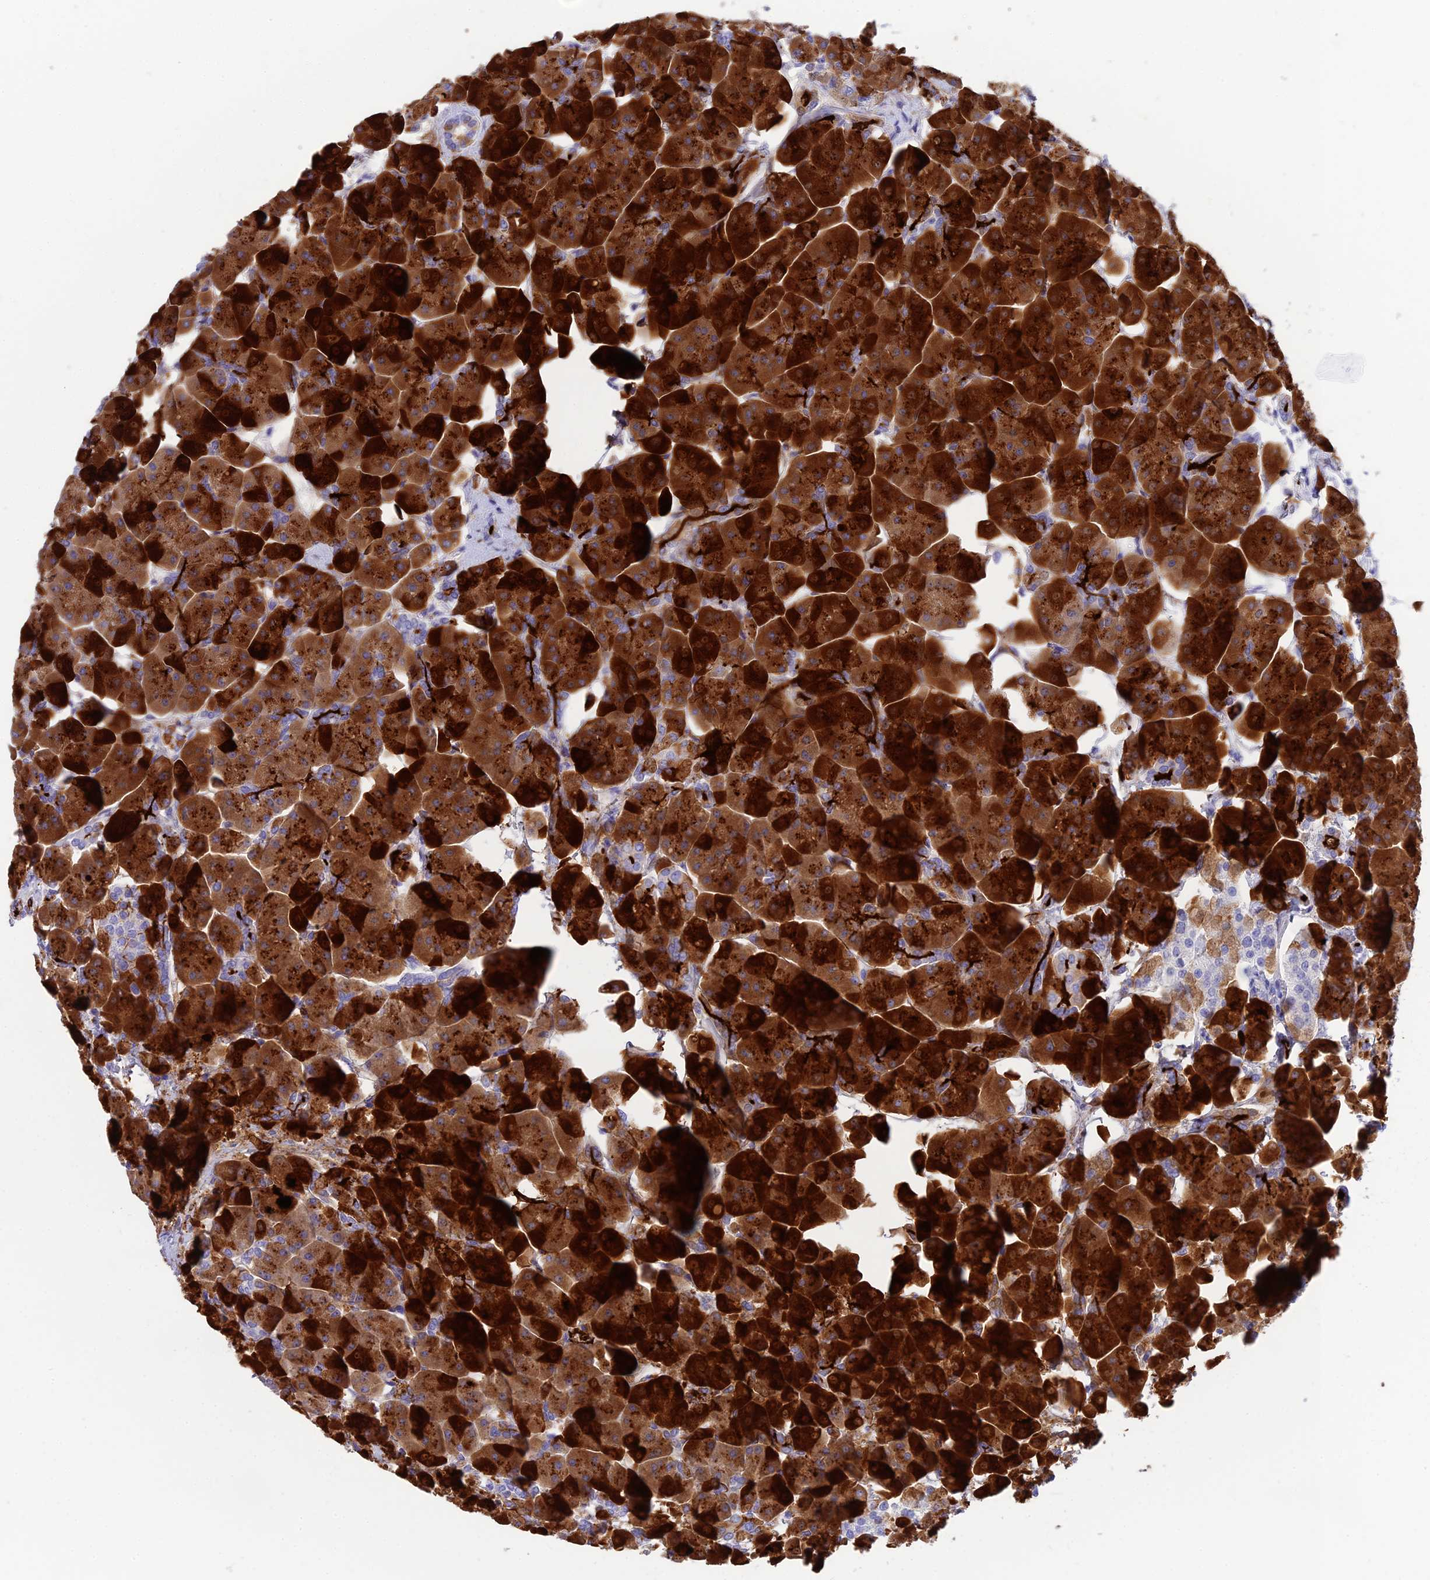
{"staining": {"intensity": "strong", "quantity": ">75%", "location": "cytoplasmic/membranous"}, "tissue": "pancreas", "cell_type": "Exocrine glandular cells", "image_type": "normal", "snomed": [{"axis": "morphology", "description": "Normal tissue, NOS"}, {"axis": "topography", "description": "Pancreas"}], "caption": "IHC photomicrograph of benign human pancreas stained for a protein (brown), which exhibits high levels of strong cytoplasmic/membranous staining in about >75% of exocrine glandular cells.", "gene": "REG1A", "patient": {"sex": "male", "age": 66}}